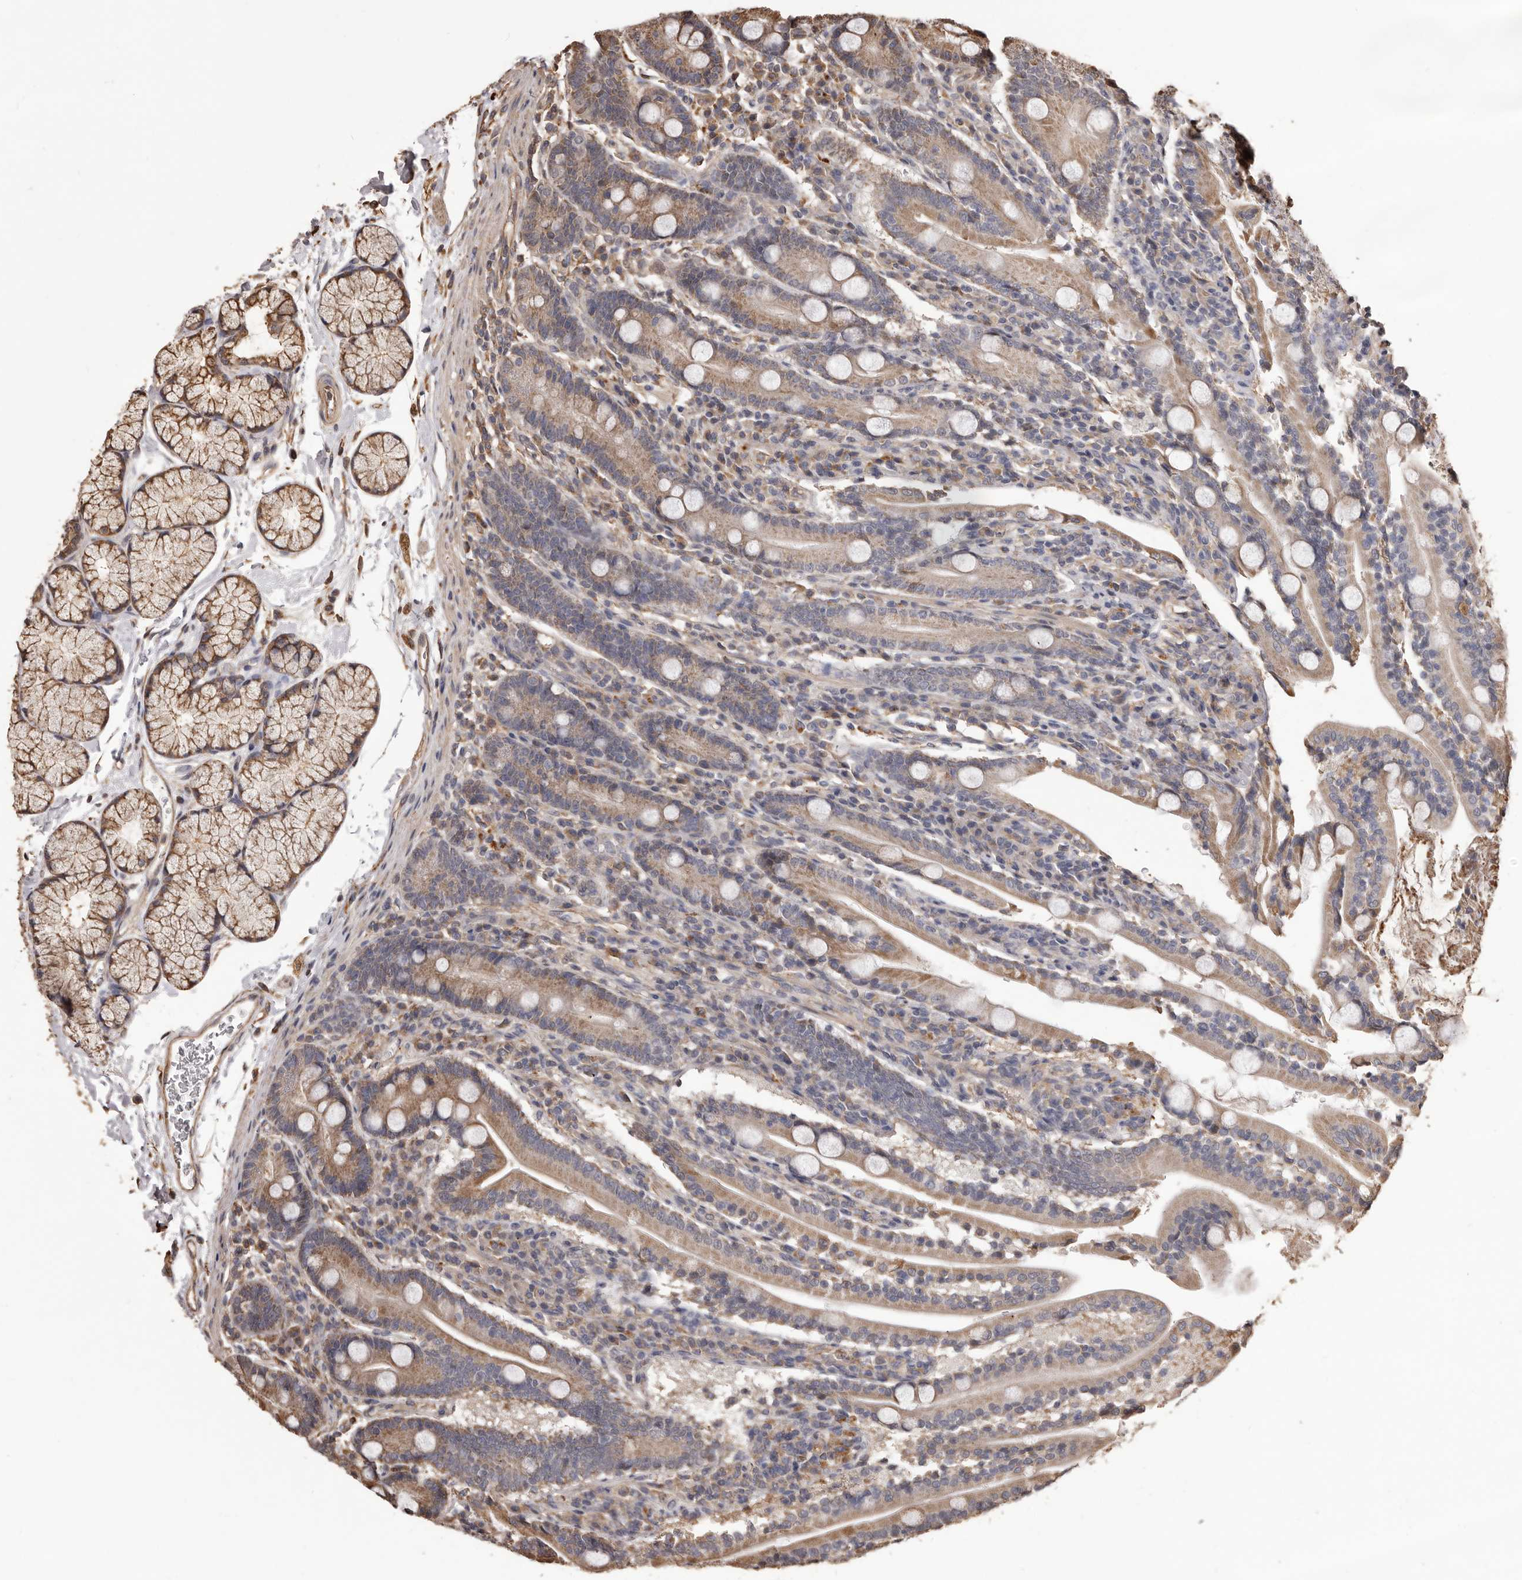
{"staining": {"intensity": "moderate", "quantity": ">75%", "location": "cytoplasmic/membranous"}, "tissue": "duodenum", "cell_type": "Glandular cells", "image_type": "normal", "snomed": [{"axis": "morphology", "description": "Normal tissue, NOS"}, {"axis": "topography", "description": "Duodenum"}], "caption": "Brown immunohistochemical staining in unremarkable duodenum exhibits moderate cytoplasmic/membranous expression in approximately >75% of glandular cells. (Stains: DAB (3,3'-diaminobenzidine) in brown, nuclei in blue, Microscopy: brightfield microscopy at high magnification).", "gene": "ALPK1", "patient": {"sex": "male", "age": 35}}